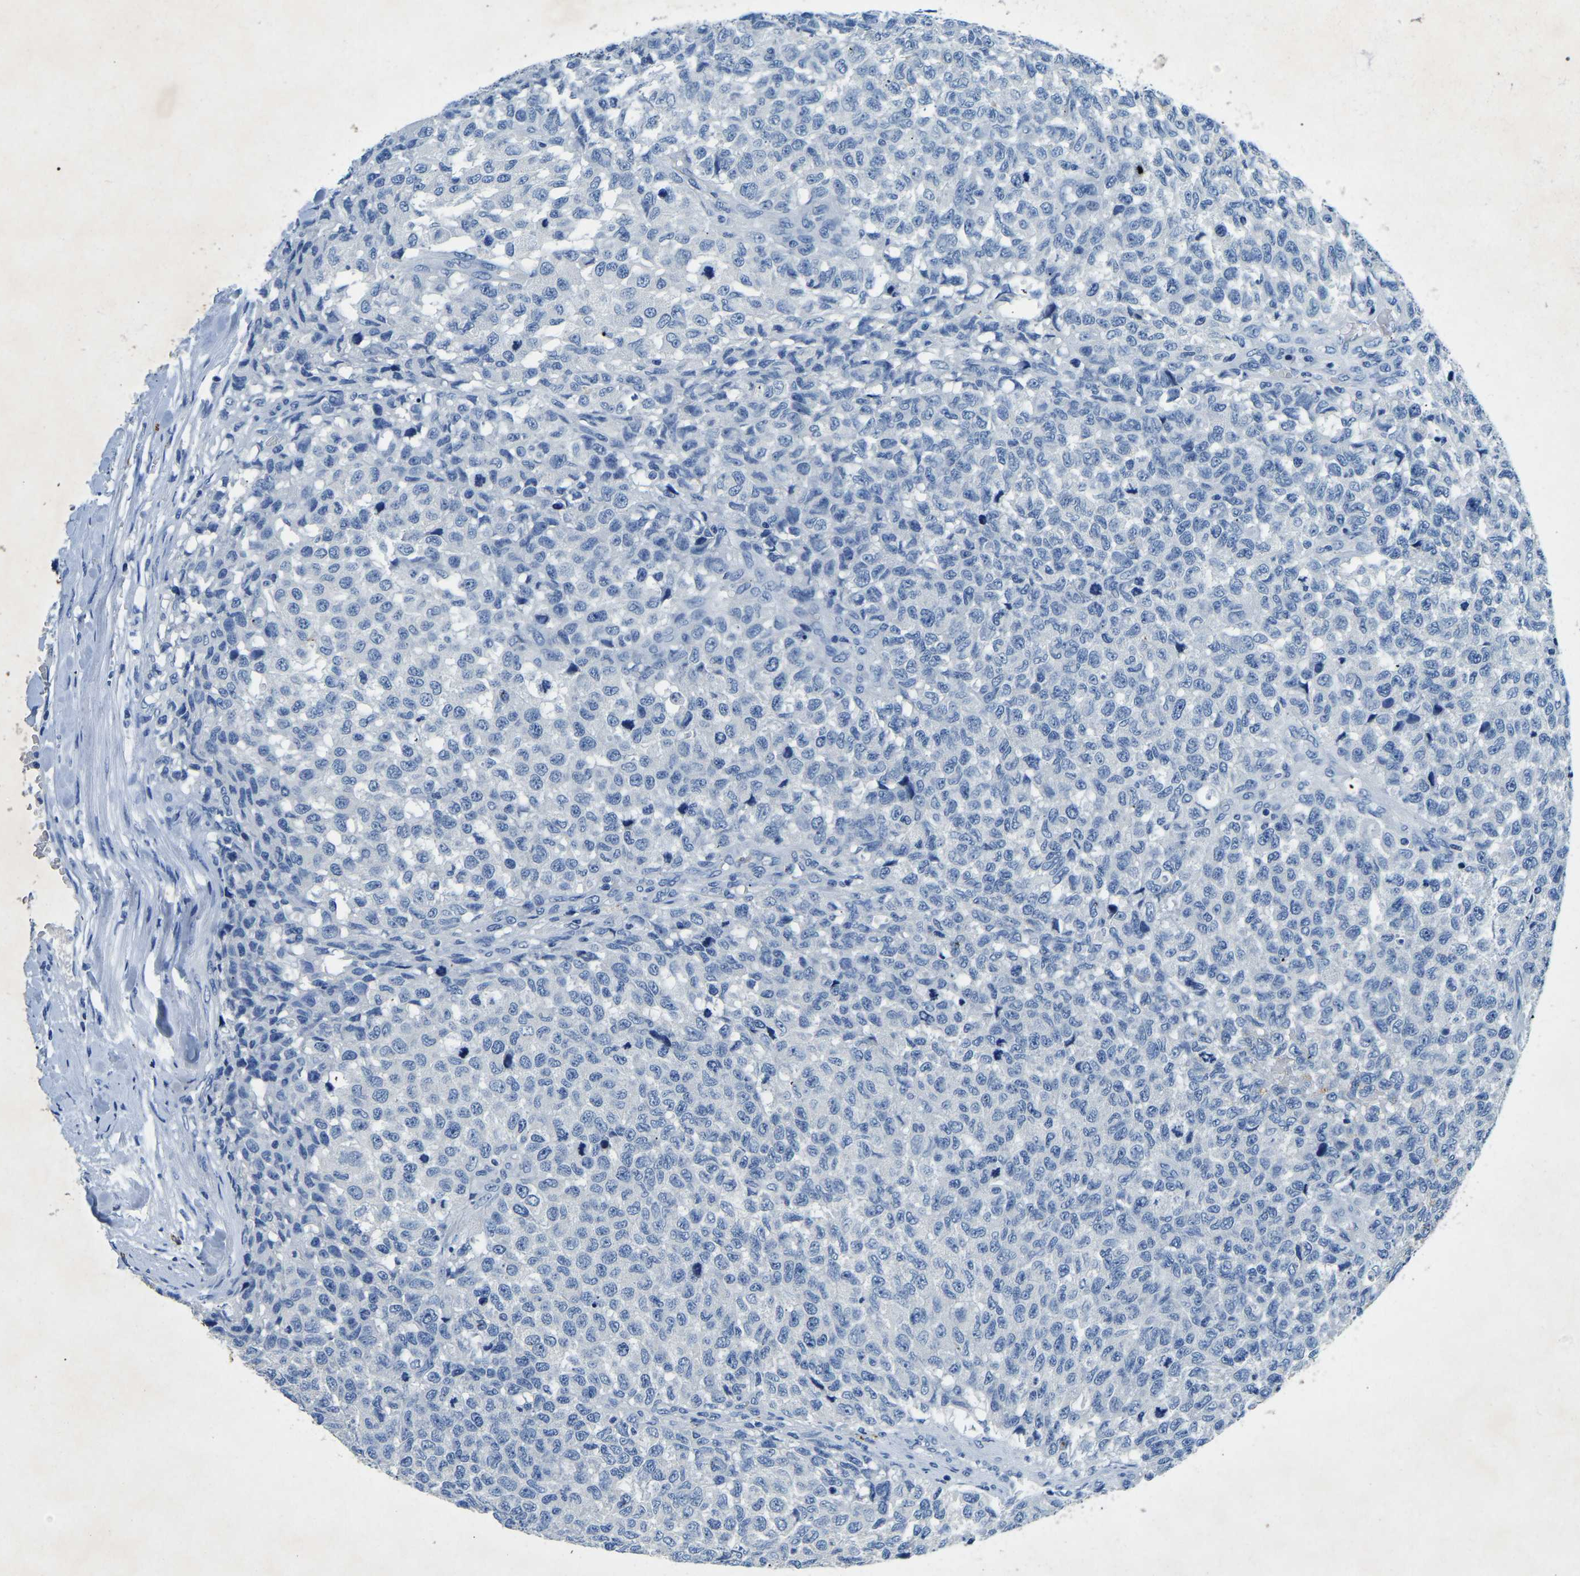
{"staining": {"intensity": "negative", "quantity": "none", "location": "none"}, "tissue": "testis cancer", "cell_type": "Tumor cells", "image_type": "cancer", "snomed": [{"axis": "morphology", "description": "Seminoma, NOS"}, {"axis": "topography", "description": "Testis"}], "caption": "This is an immunohistochemistry micrograph of testis cancer. There is no positivity in tumor cells.", "gene": "UBN2", "patient": {"sex": "male", "age": 59}}